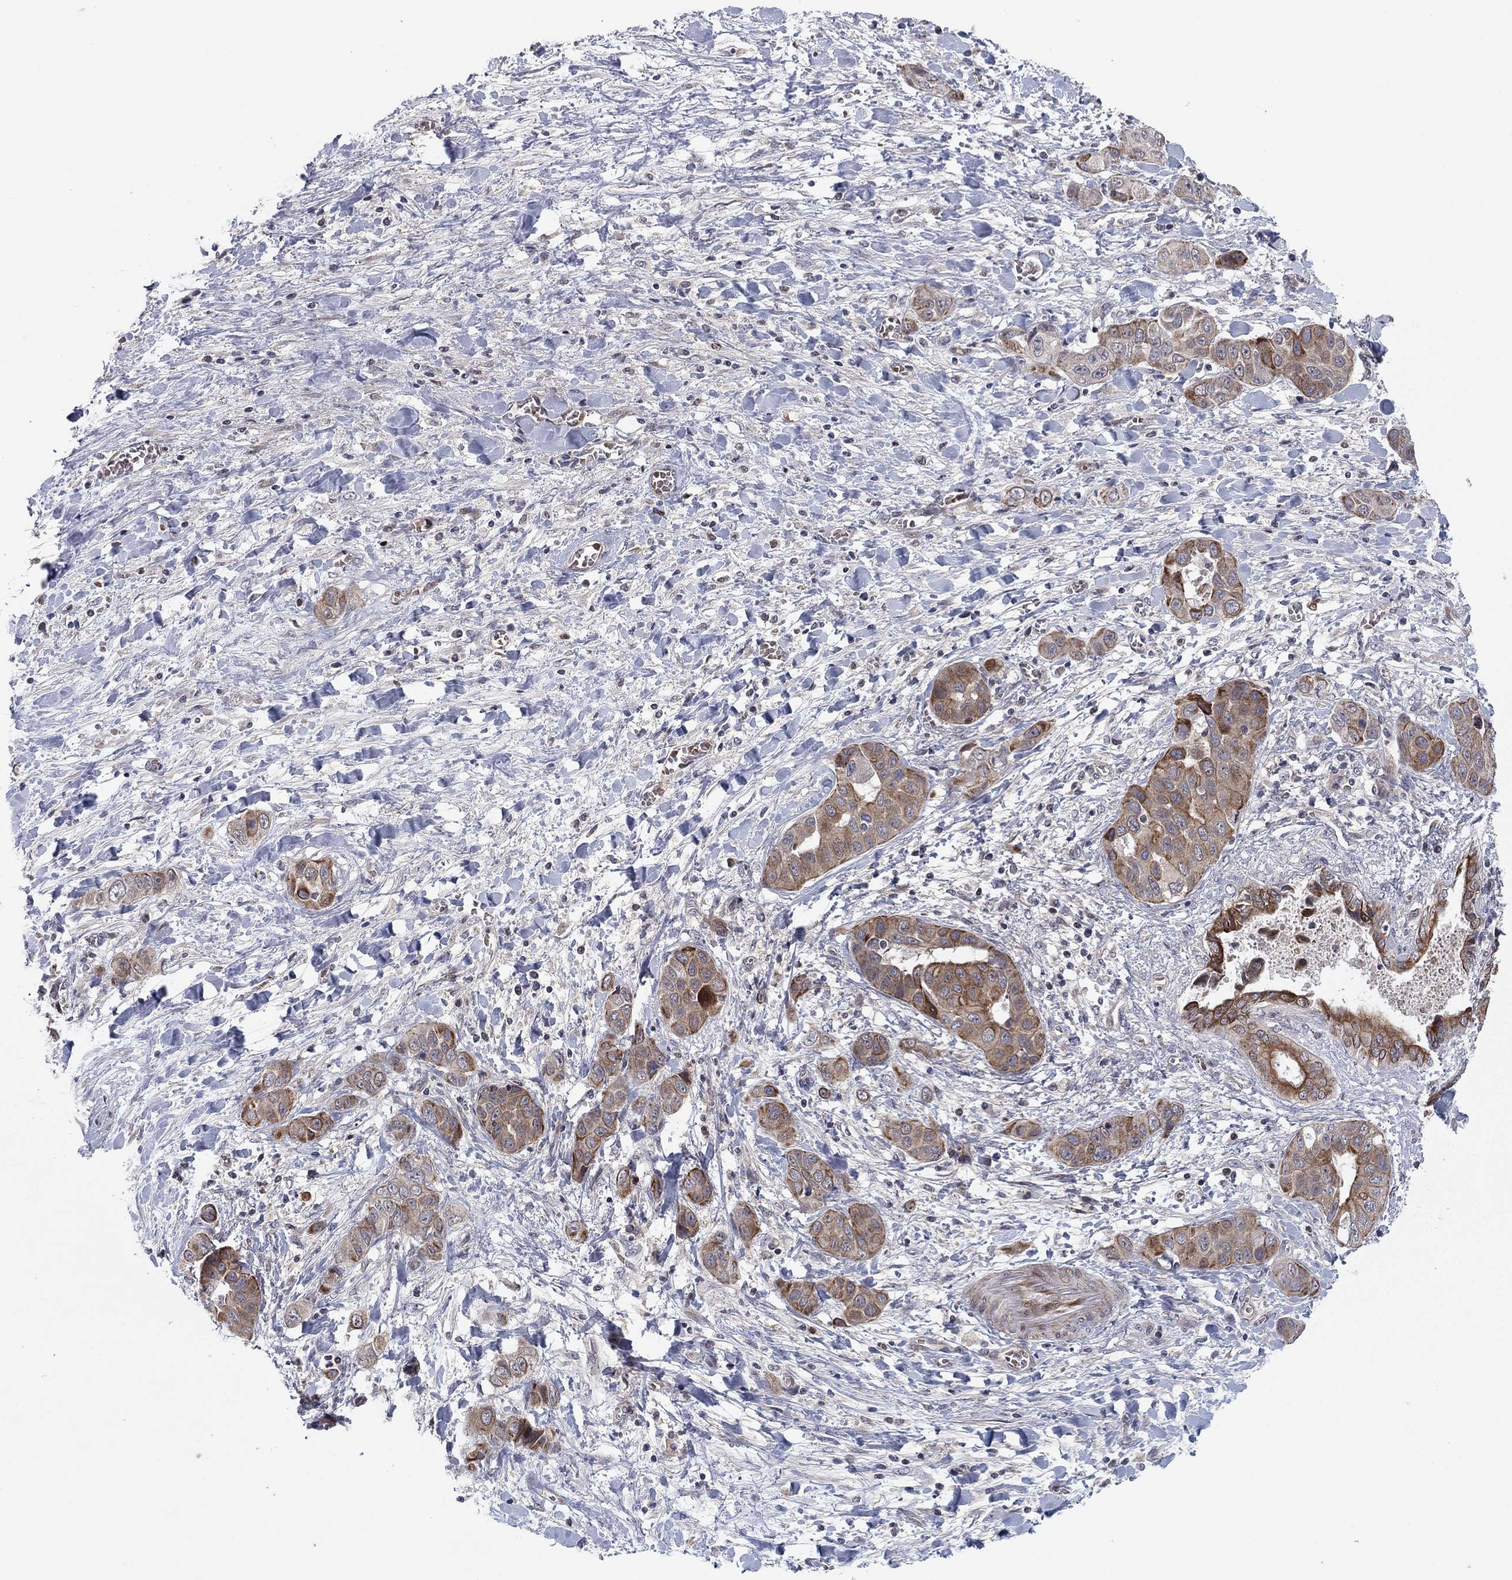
{"staining": {"intensity": "strong", "quantity": "<25%", "location": "cytoplasmic/membranous"}, "tissue": "liver cancer", "cell_type": "Tumor cells", "image_type": "cancer", "snomed": [{"axis": "morphology", "description": "Cholangiocarcinoma"}, {"axis": "topography", "description": "Liver"}], "caption": "A micrograph of human liver cancer stained for a protein demonstrates strong cytoplasmic/membranous brown staining in tumor cells.", "gene": "BCL11A", "patient": {"sex": "female", "age": 52}}